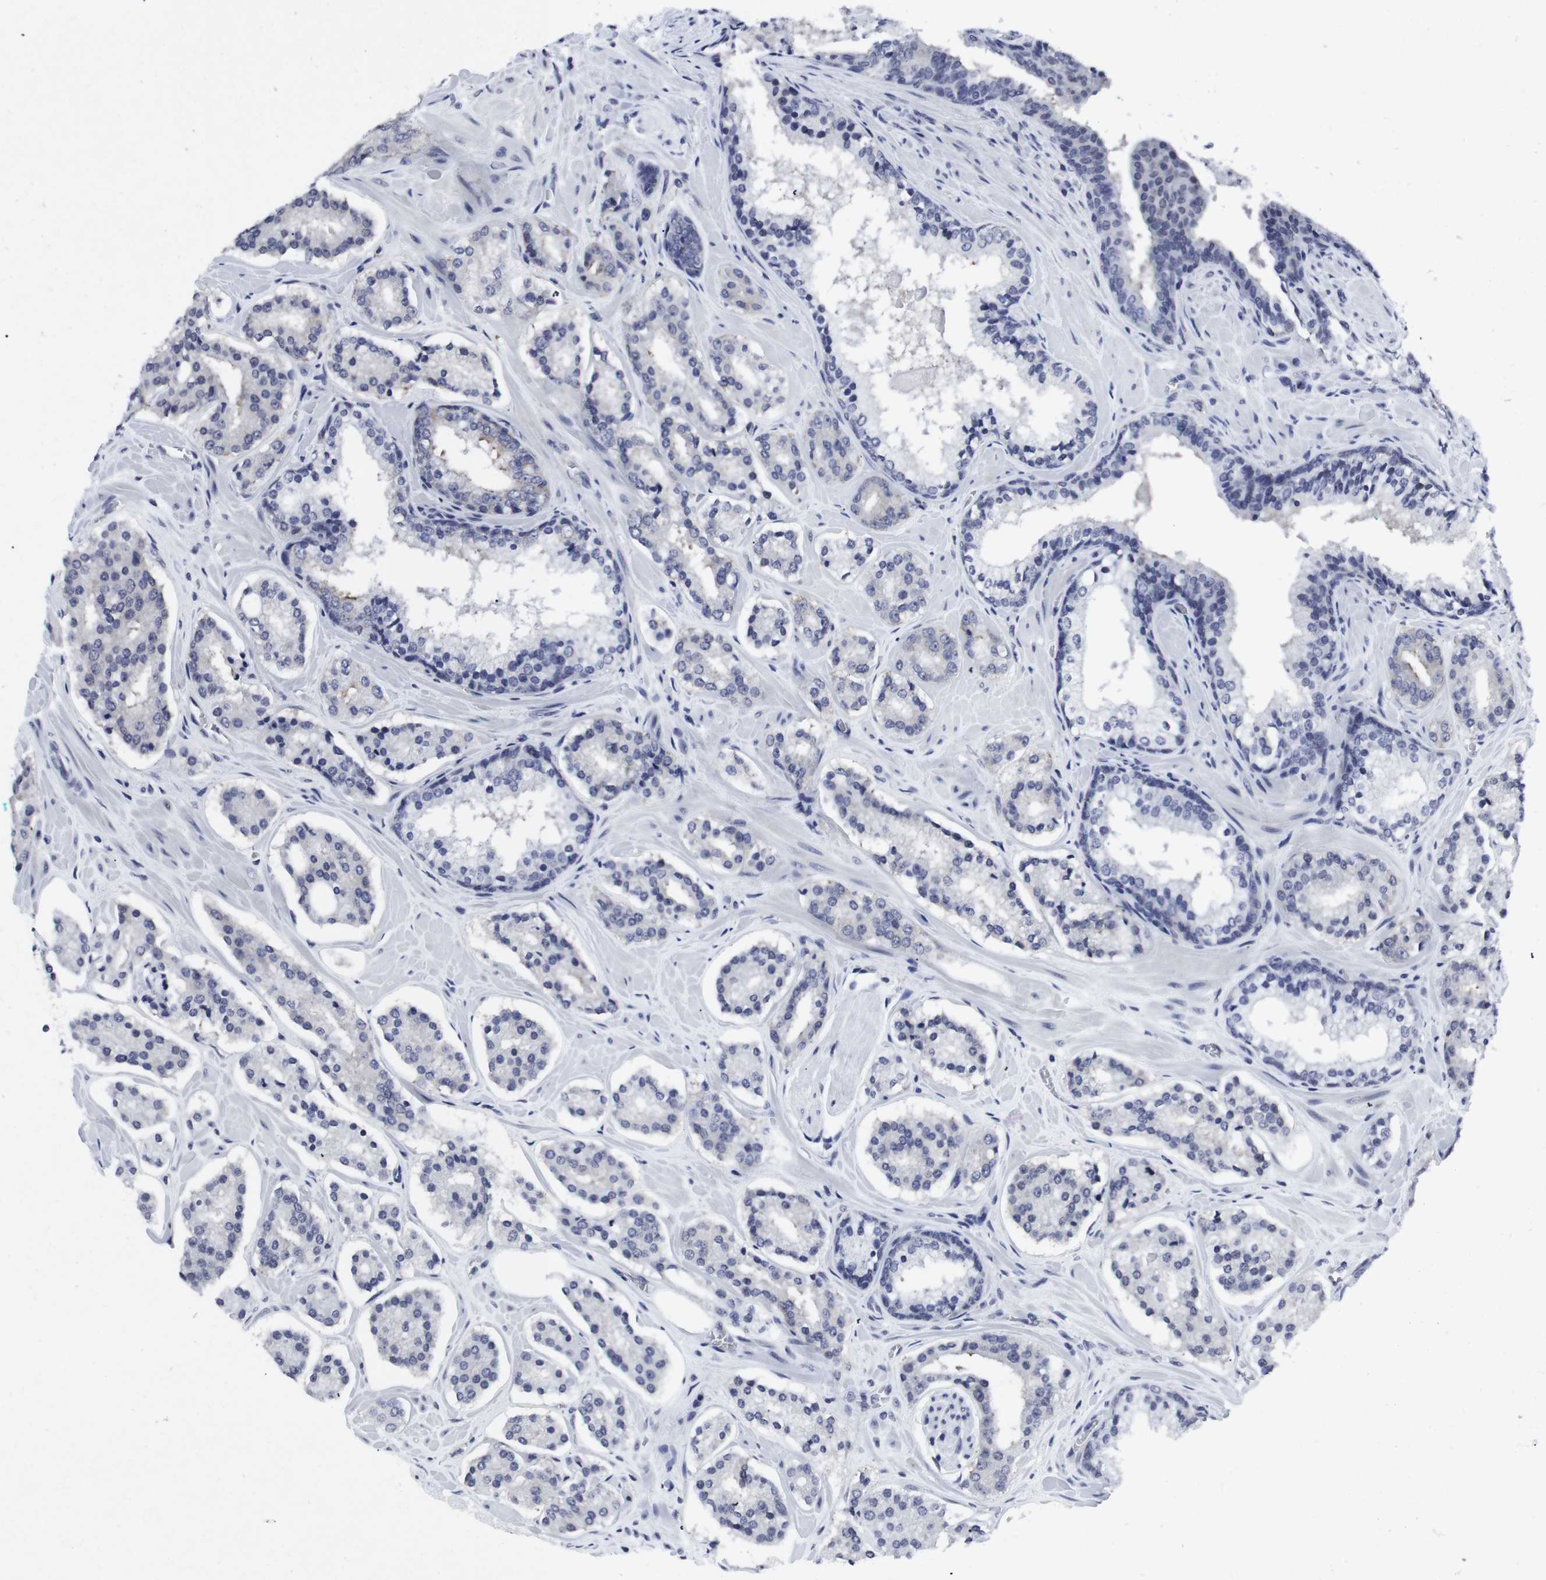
{"staining": {"intensity": "negative", "quantity": "none", "location": "none"}, "tissue": "prostate cancer", "cell_type": "Tumor cells", "image_type": "cancer", "snomed": [{"axis": "morphology", "description": "Adenocarcinoma, High grade"}, {"axis": "topography", "description": "Prostate"}], "caption": "Tumor cells show no significant protein staining in adenocarcinoma (high-grade) (prostate).", "gene": "GEMIN2", "patient": {"sex": "male", "age": 60}}